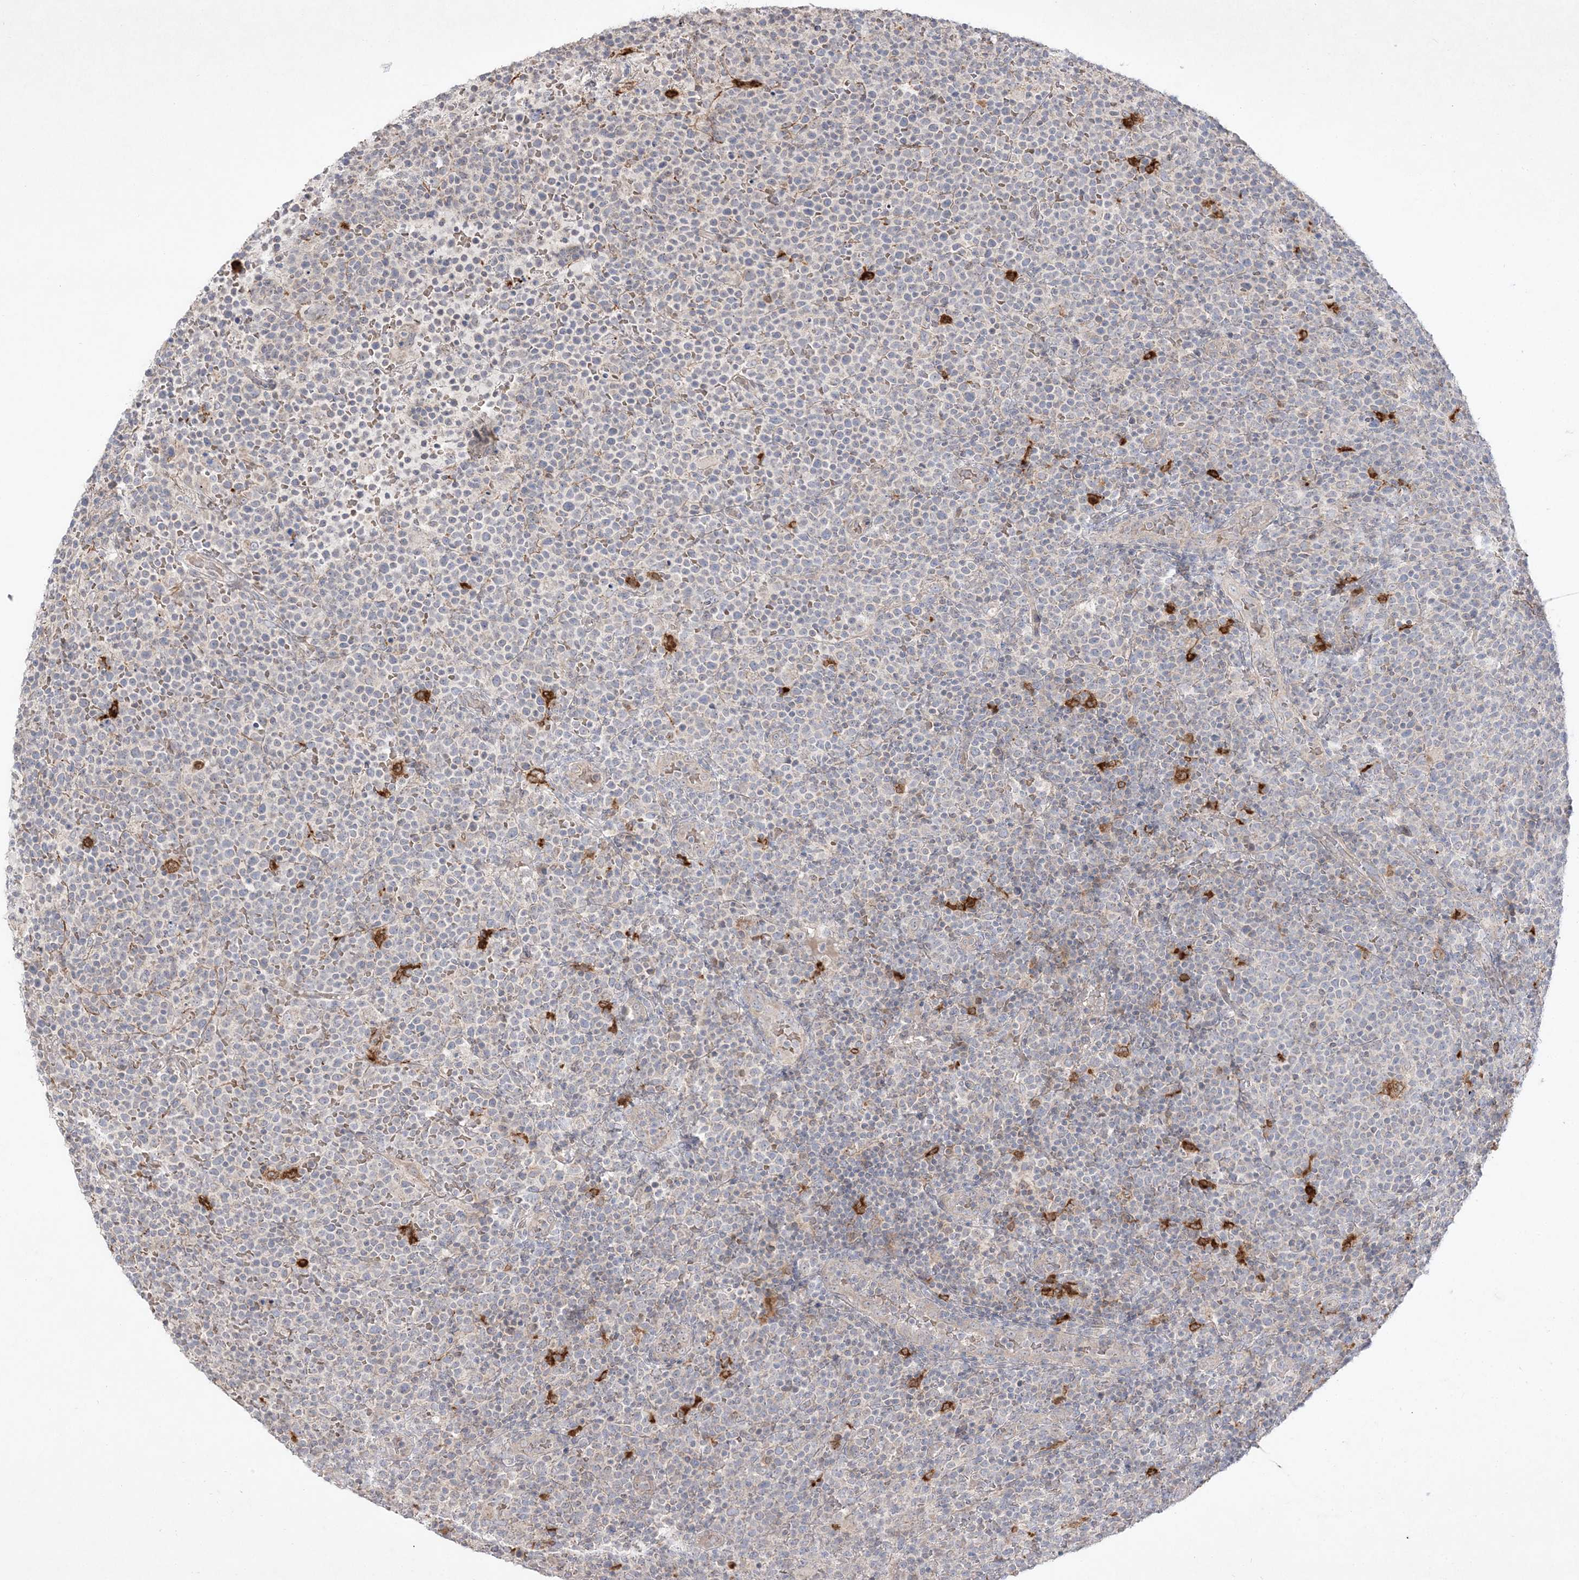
{"staining": {"intensity": "negative", "quantity": "none", "location": "none"}, "tissue": "lymphoma", "cell_type": "Tumor cells", "image_type": "cancer", "snomed": [{"axis": "morphology", "description": "Malignant lymphoma, non-Hodgkin's type, High grade"}, {"axis": "topography", "description": "Lymph node"}], "caption": "Immunohistochemistry of malignant lymphoma, non-Hodgkin's type (high-grade) displays no staining in tumor cells.", "gene": "CLNK", "patient": {"sex": "male", "age": 61}}